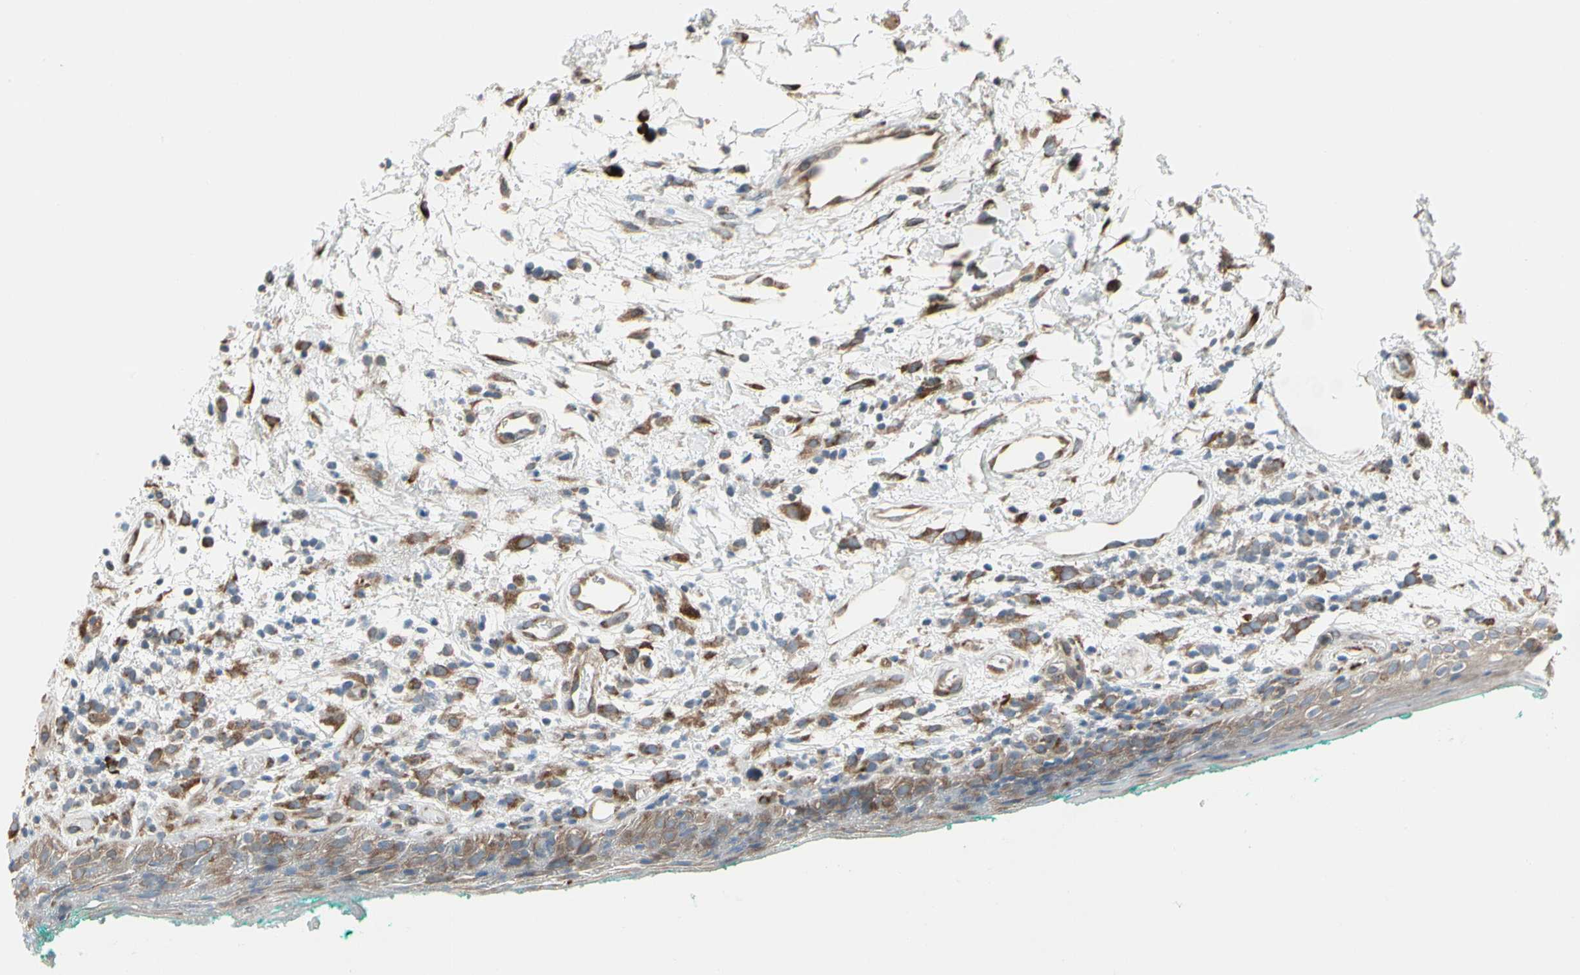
{"staining": {"intensity": "weak", "quantity": "25%-75%", "location": "cytoplasmic/membranous"}, "tissue": "oral mucosa", "cell_type": "Squamous epithelial cells", "image_type": "normal", "snomed": [{"axis": "morphology", "description": "Normal tissue, NOS"}, {"axis": "topography", "description": "Skeletal muscle"}, {"axis": "topography", "description": "Oral tissue"}, {"axis": "topography", "description": "Peripheral nerve tissue"}], "caption": "Approximately 25%-75% of squamous epithelial cells in normal human oral mucosa show weak cytoplasmic/membranous protein expression as visualized by brown immunohistochemical staining.", "gene": "FNDC3A", "patient": {"sex": "female", "age": 84}}